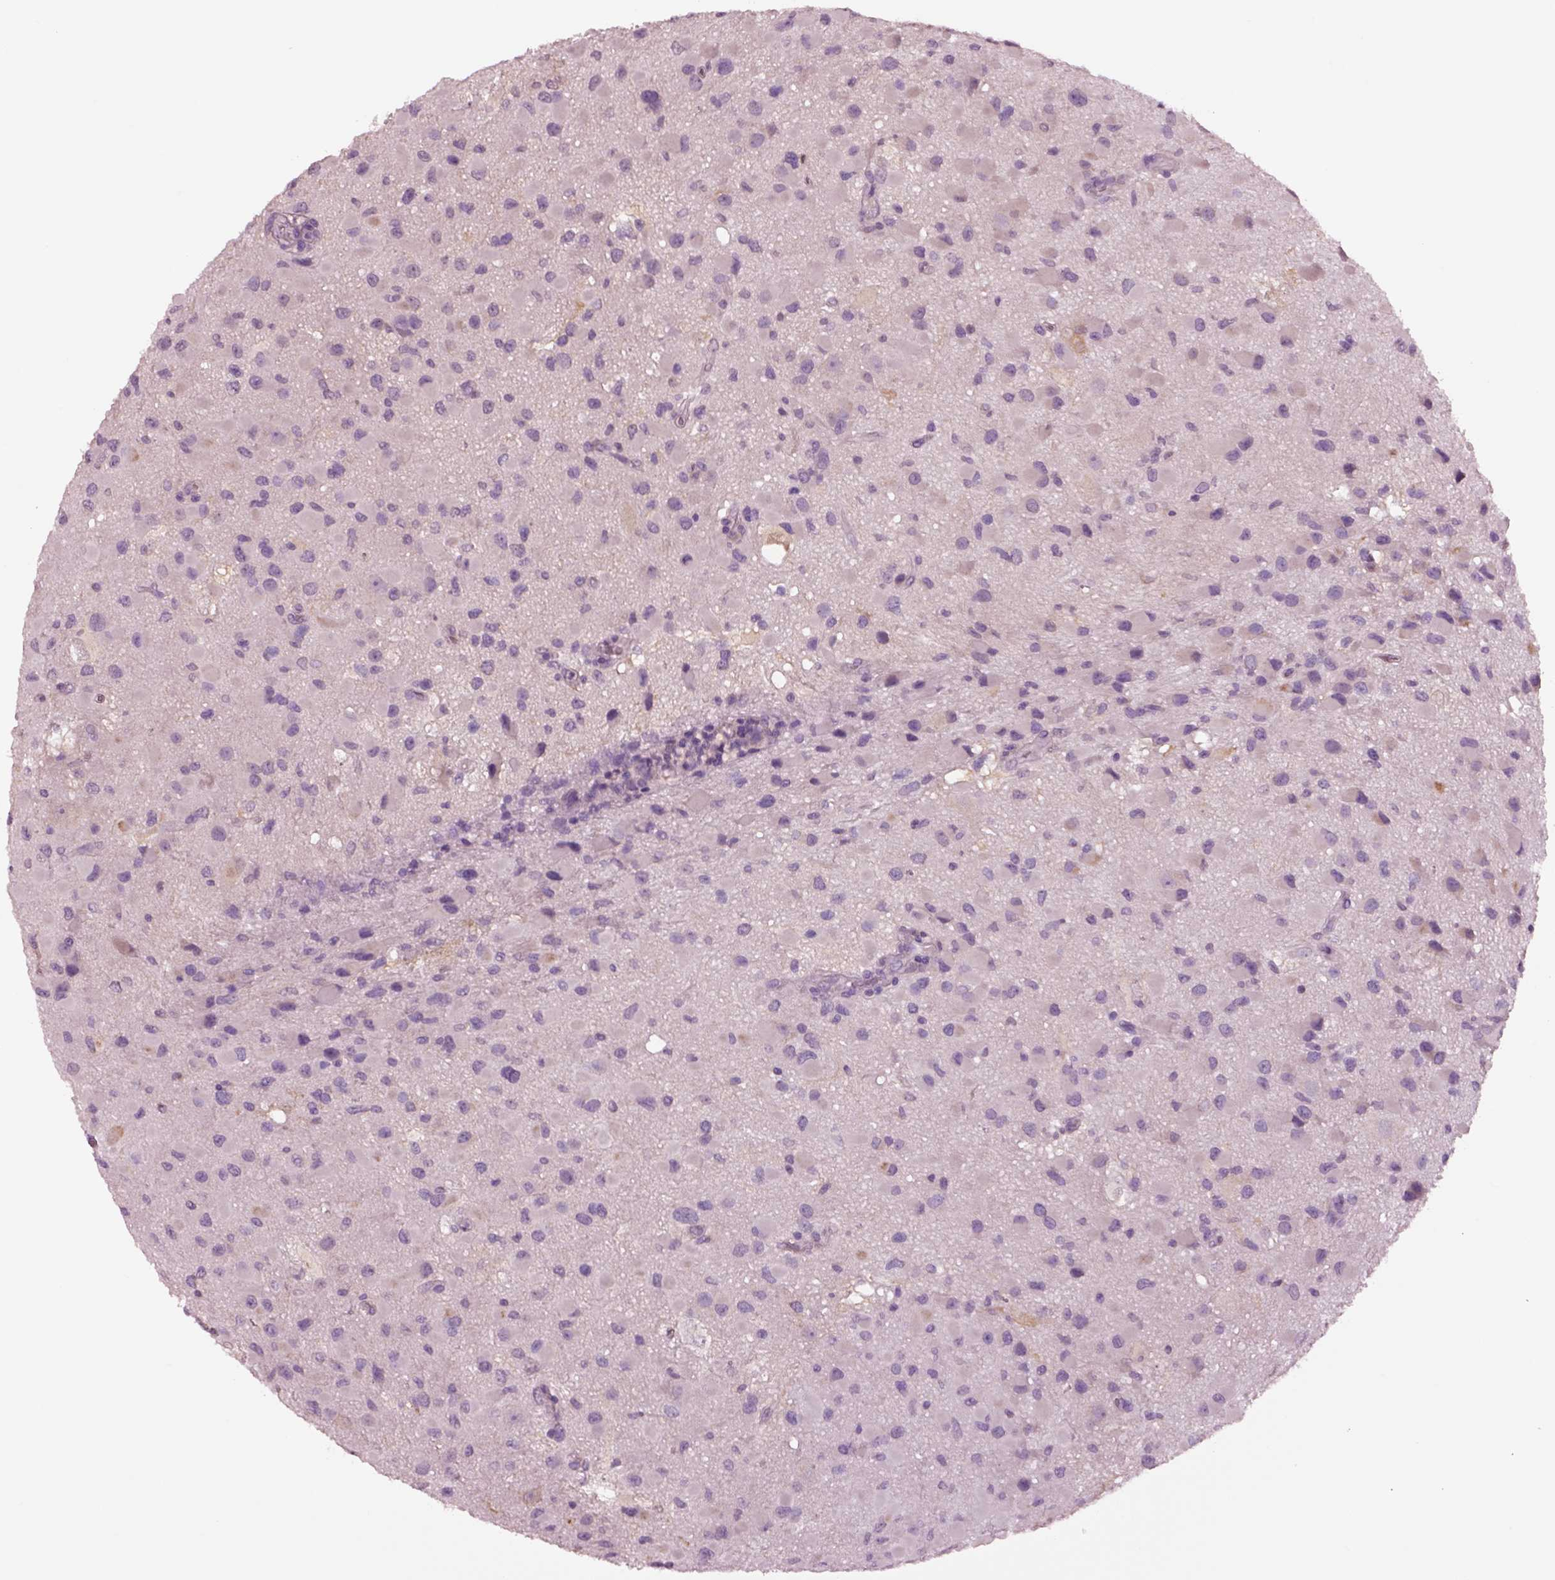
{"staining": {"intensity": "negative", "quantity": "none", "location": "none"}, "tissue": "glioma", "cell_type": "Tumor cells", "image_type": "cancer", "snomed": [{"axis": "morphology", "description": "Glioma, malignant, Low grade"}, {"axis": "topography", "description": "Brain"}], "caption": "DAB (3,3'-diaminobenzidine) immunohistochemical staining of malignant low-grade glioma demonstrates no significant staining in tumor cells. Nuclei are stained in blue.", "gene": "CLPSL1", "patient": {"sex": "female", "age": 32}}